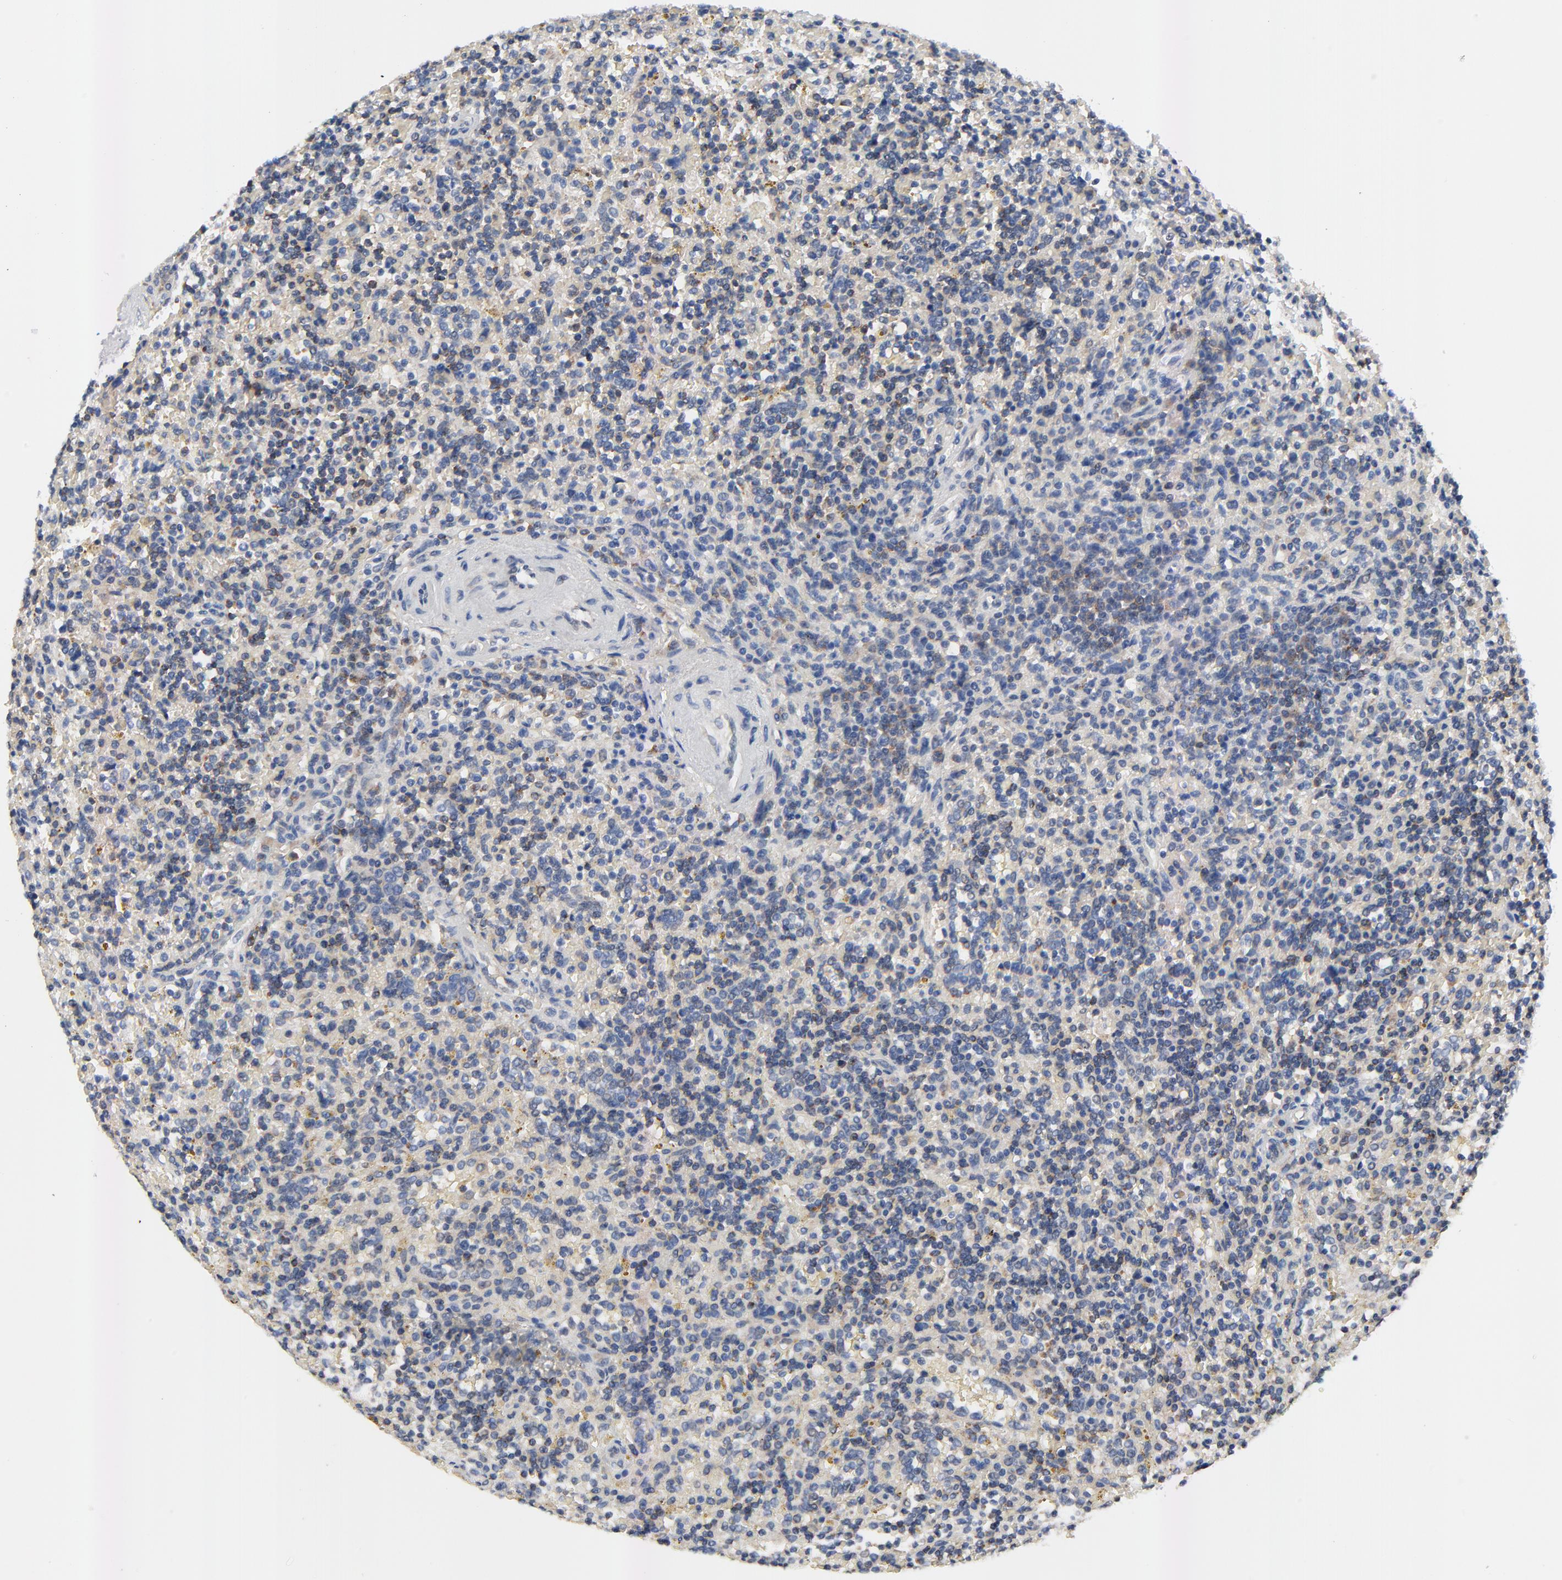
{"staining": {"intensity": "negative", "quantity": "none", "location": "none"}, "tissue": "lymphoma", "cell_type": "Tumor cells", "image_type": "cancer", "snomed": [{"axis": "morphology", "description": "Malignant lymphoma, non-Hodgkin's type, Low grade"}, {"axis": "topography", "description": "Spleen"}], "caption": "Immunohistochemistry micrograph of human lymphoma stained for a protein (brown), which demonstrates no staining in tumor cells.", "gene": "VAV2", "patient": {"sex": "male", "age": 67}}